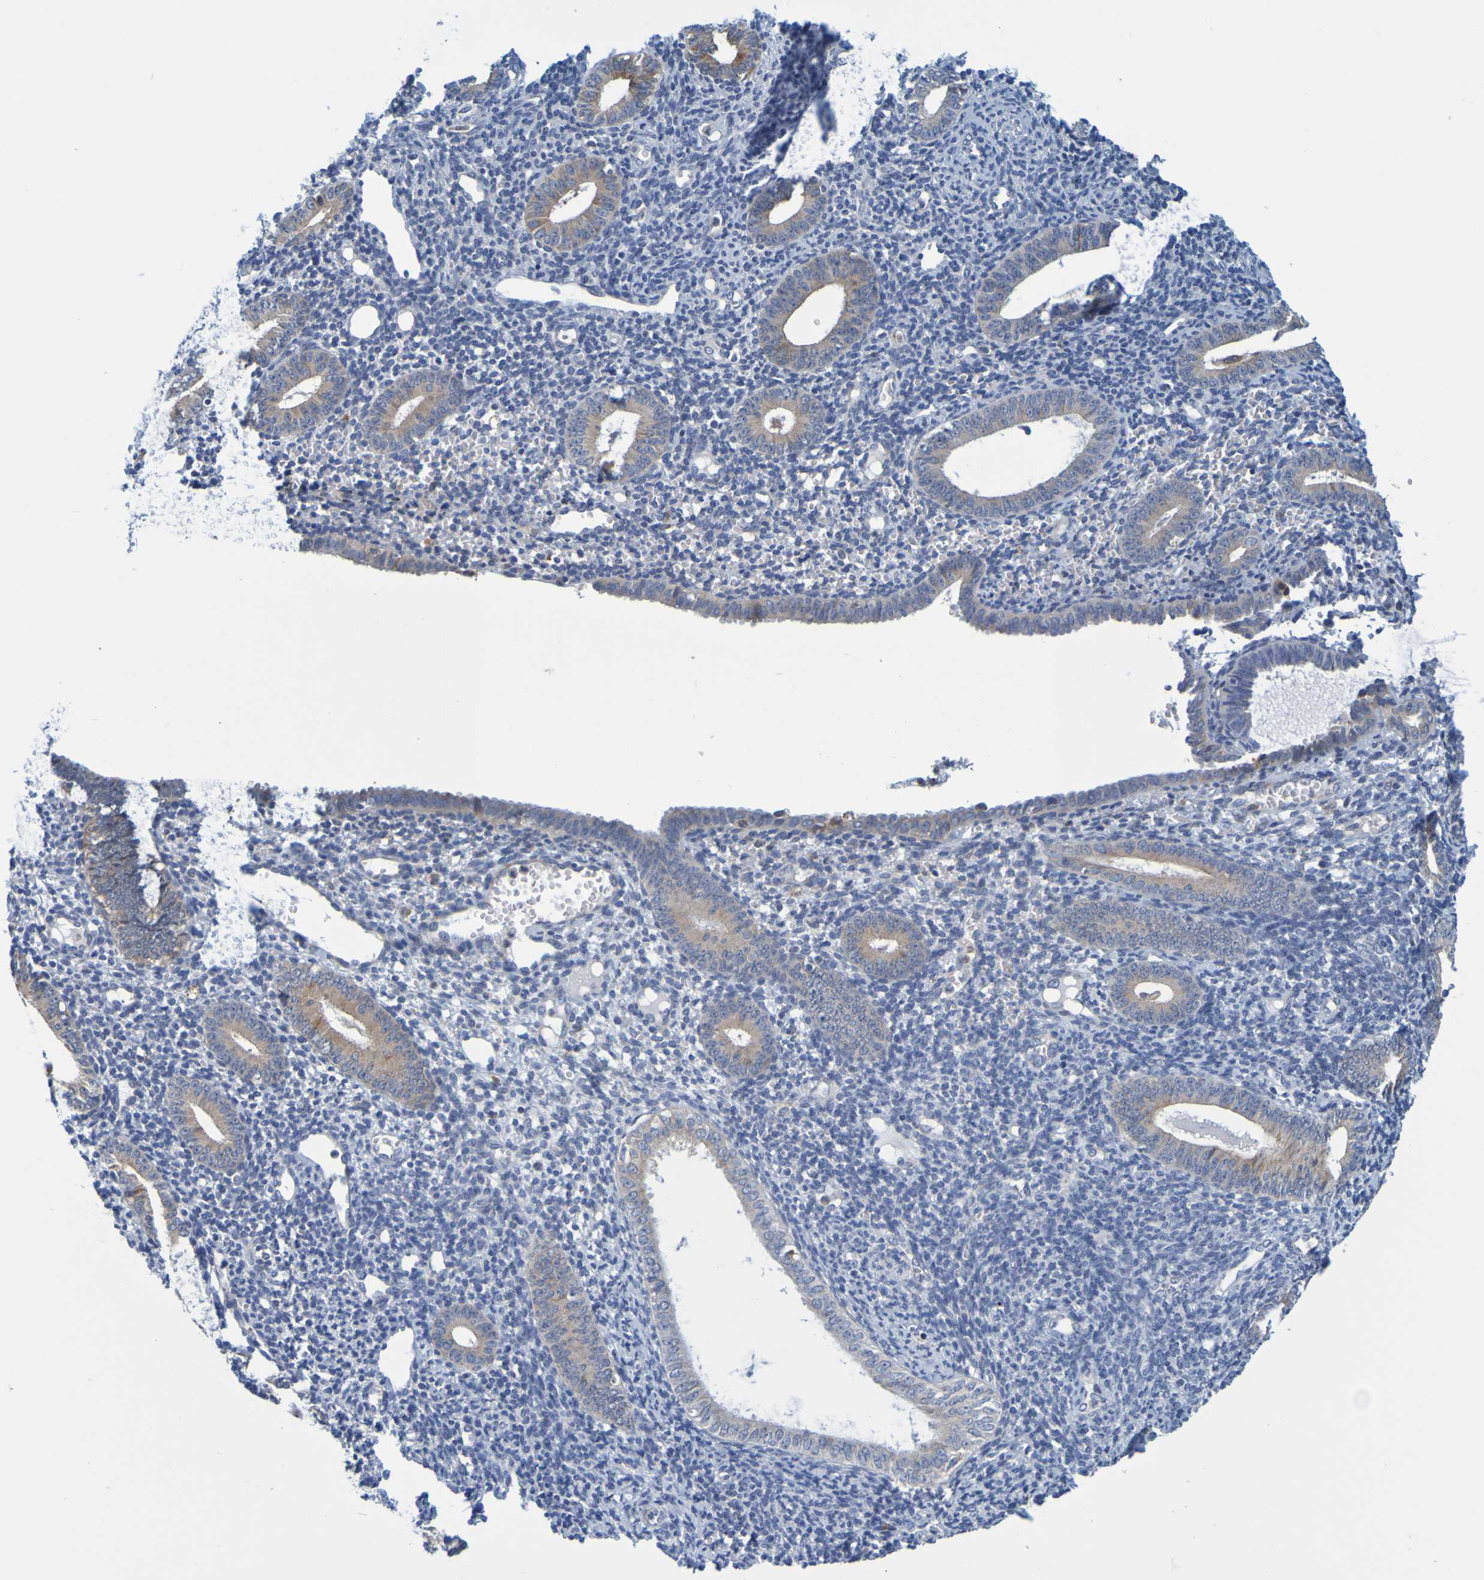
{"staining": {"intensity": "negative", "quantity": "none", "location": "none"}, "tissue": "endometrium", "cell_type": "Cells in endometrial stroma", "image_type": "normal", "snomed": [{"axis": "morphology", "description": "Normal tissue, NOS"}, {"axis": "topography", "description": "Endometrium"}], "caption": "Cells in endometrial stroma show no significant staining in normal endometrium. The staining is performed using DAB (3,3'-diaminobenzidine) brown chromogen with nuclei counter-stained in using hematoxylin.", "gene": "SIL1", "patient": {"sex": "female", "age": 50}}